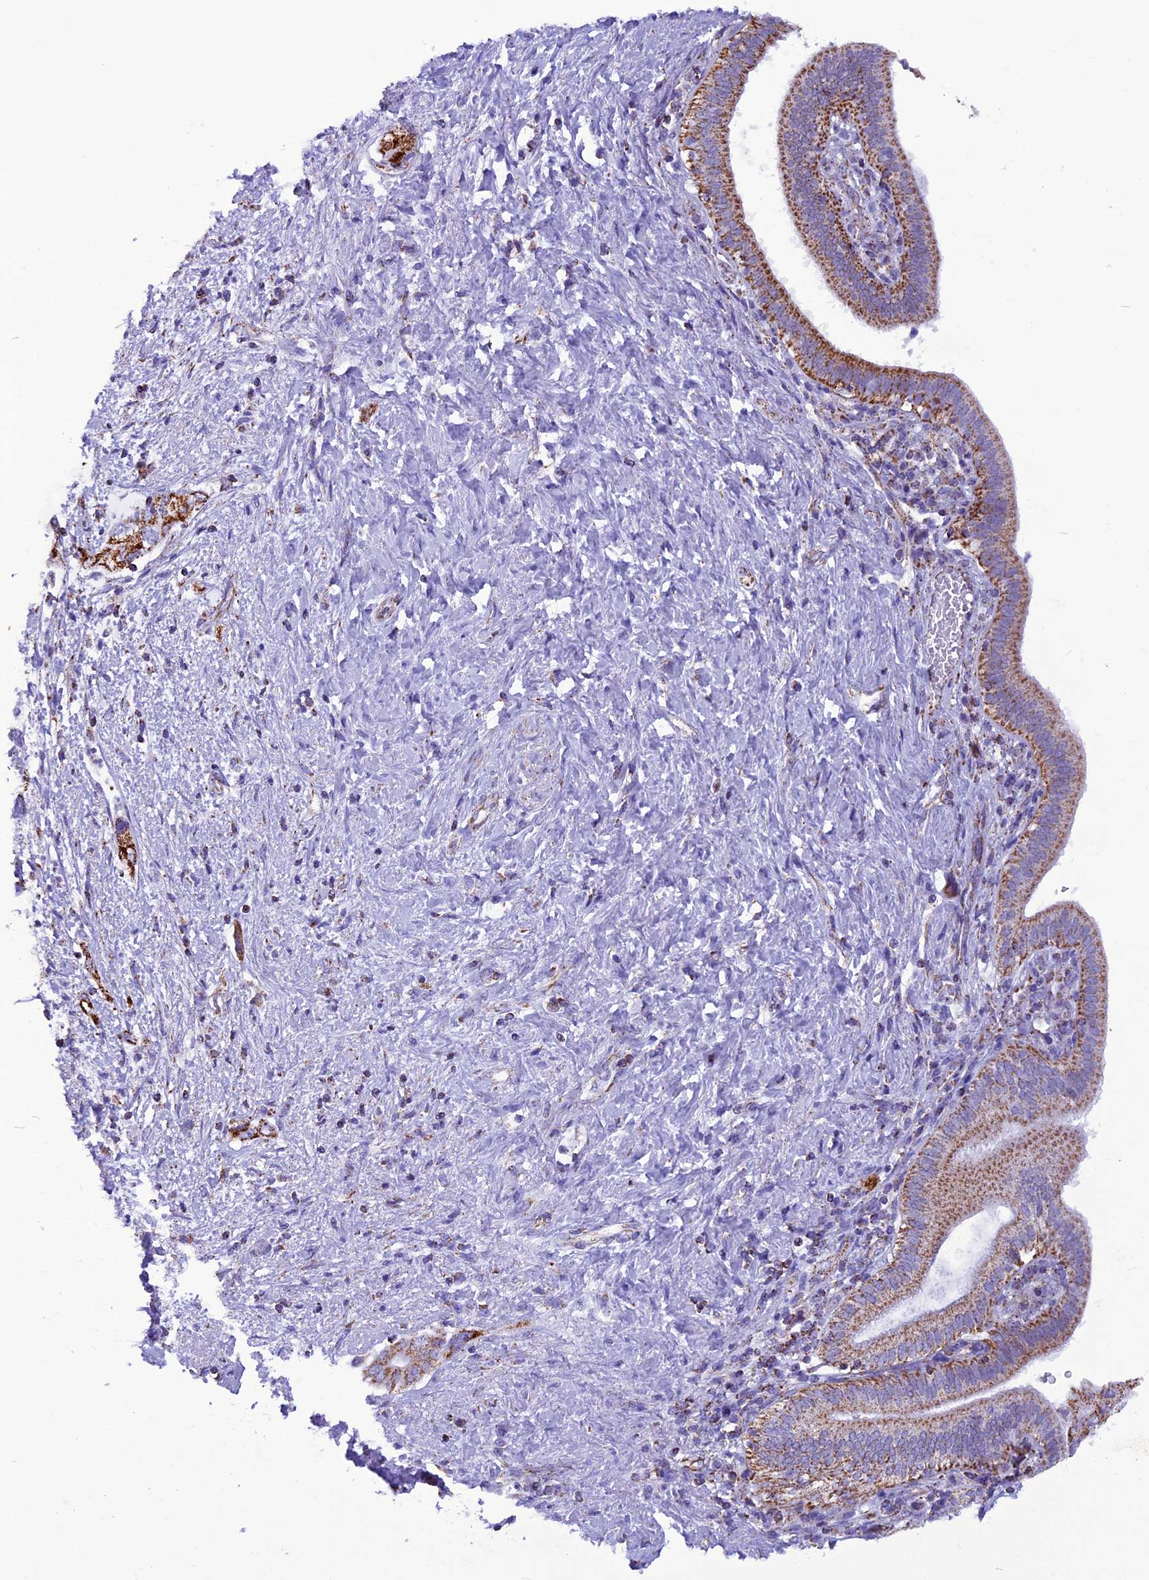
{"staining": {"intensity": "moderate", "quantity": ">75%", "location": "cytoplasmic/membranous"}, "tissue": "pancreatic cancer", "cell_type": "Tumor cells", "image_type": "cancer", "snomed": [{"axis": "morphology", "description": "Adenocarcinoma, NOS"}, {"axis": "topography", "description": "Pancreas"}], "caption": "Tumor cells display medium levels of moderate cytoplasmic/membranous expression in about >75% of cells in human pancreatic cancer (adenocarcinoma).", "gene": "ICA1L", "patient": {"sex": "female", "age": 73}}